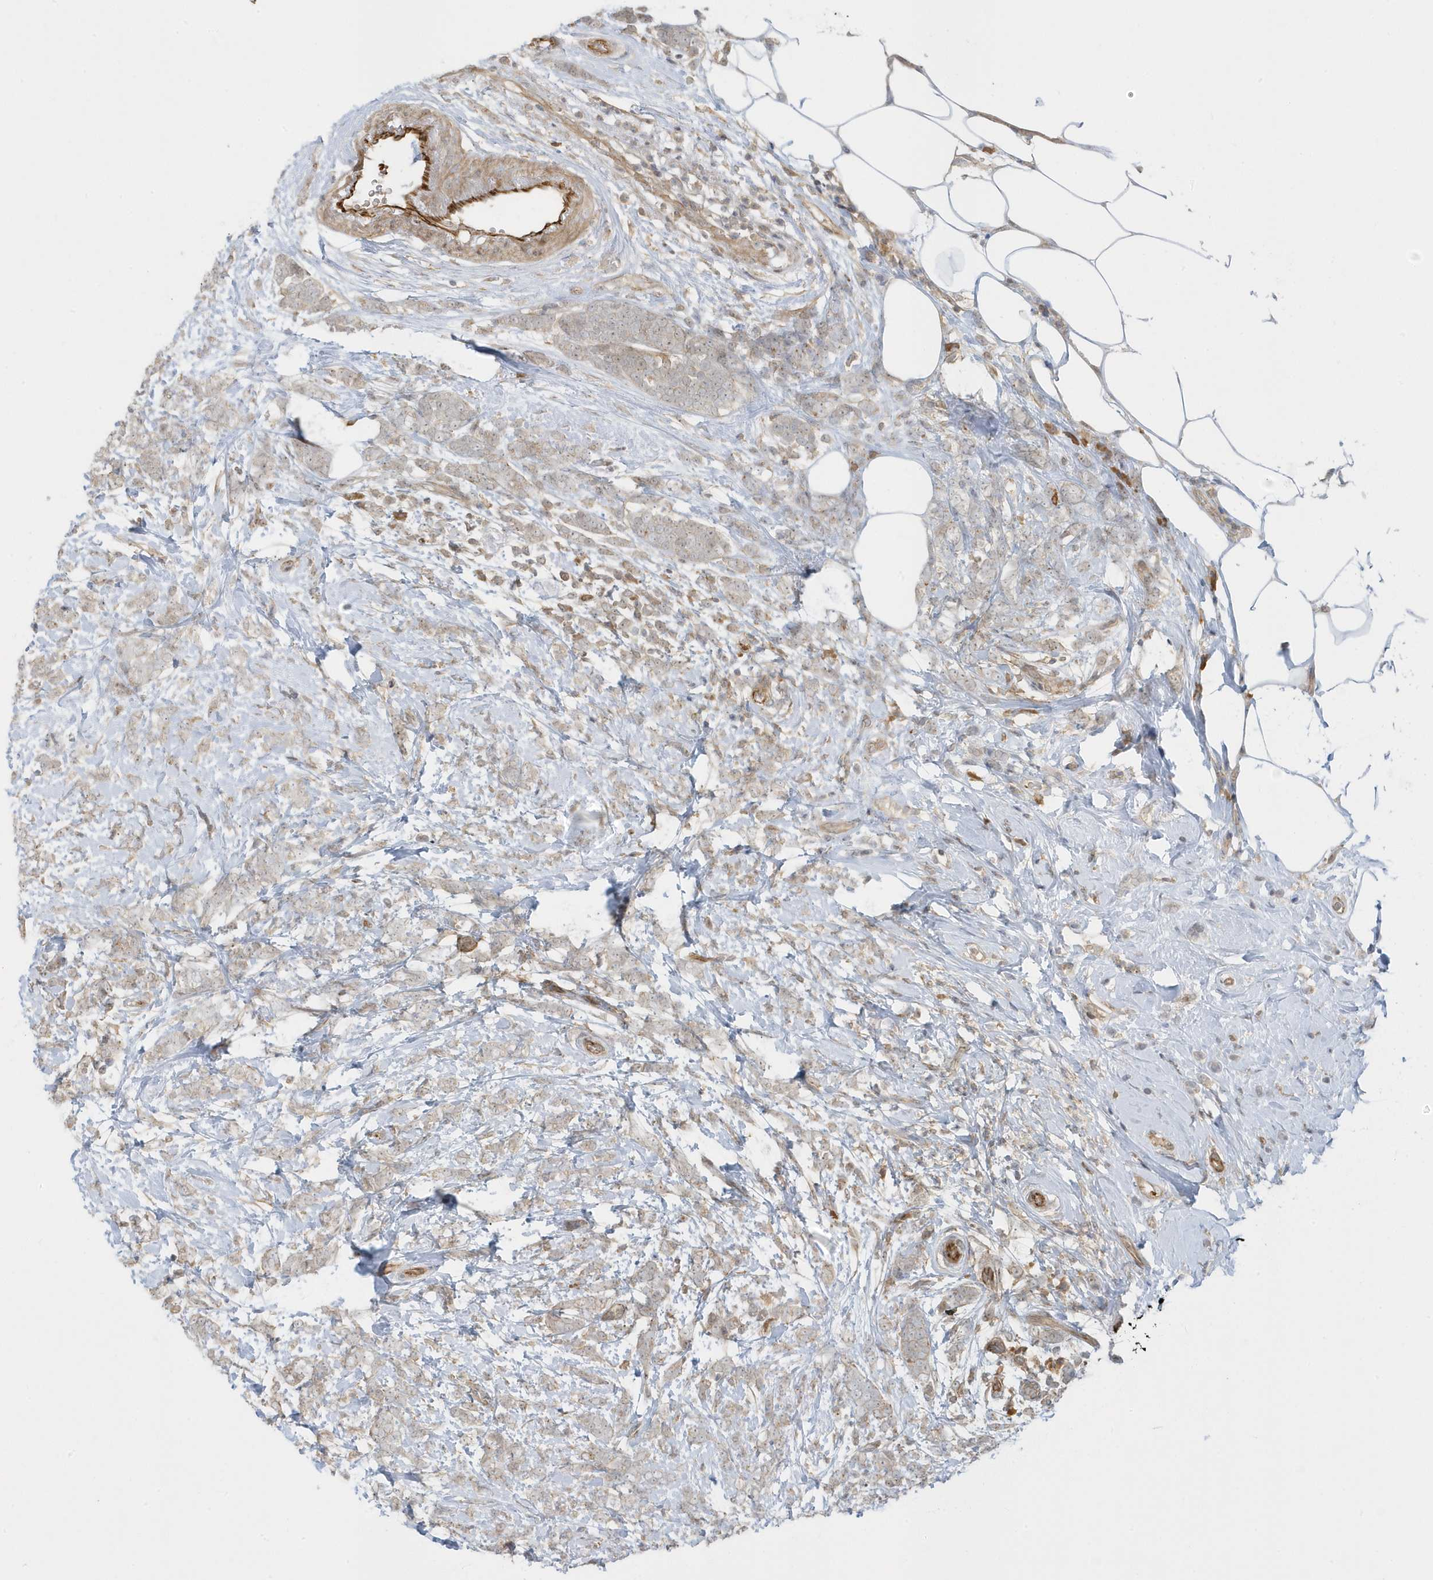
{"staining": {"intensity": "weak", "quantity": ">75%", "location": "cytoplasmic/membranous"}, "tissue": "breast cancer", "cell_type": "Tumor cells", "image_type": "cancer", "snomed": [{"axis": "morphology", "description": "Lobular carcinoma"}, {"axis": "topography", "description": "Breast"}], "caption": "Protein staining demonstrates weak cytoplasmic/membranous staining in approximately >75% of tumor cells in breast lobular carcinoma.", "gene": "ZBTB8A", "patient": {"sex": "female", "age": 58}}